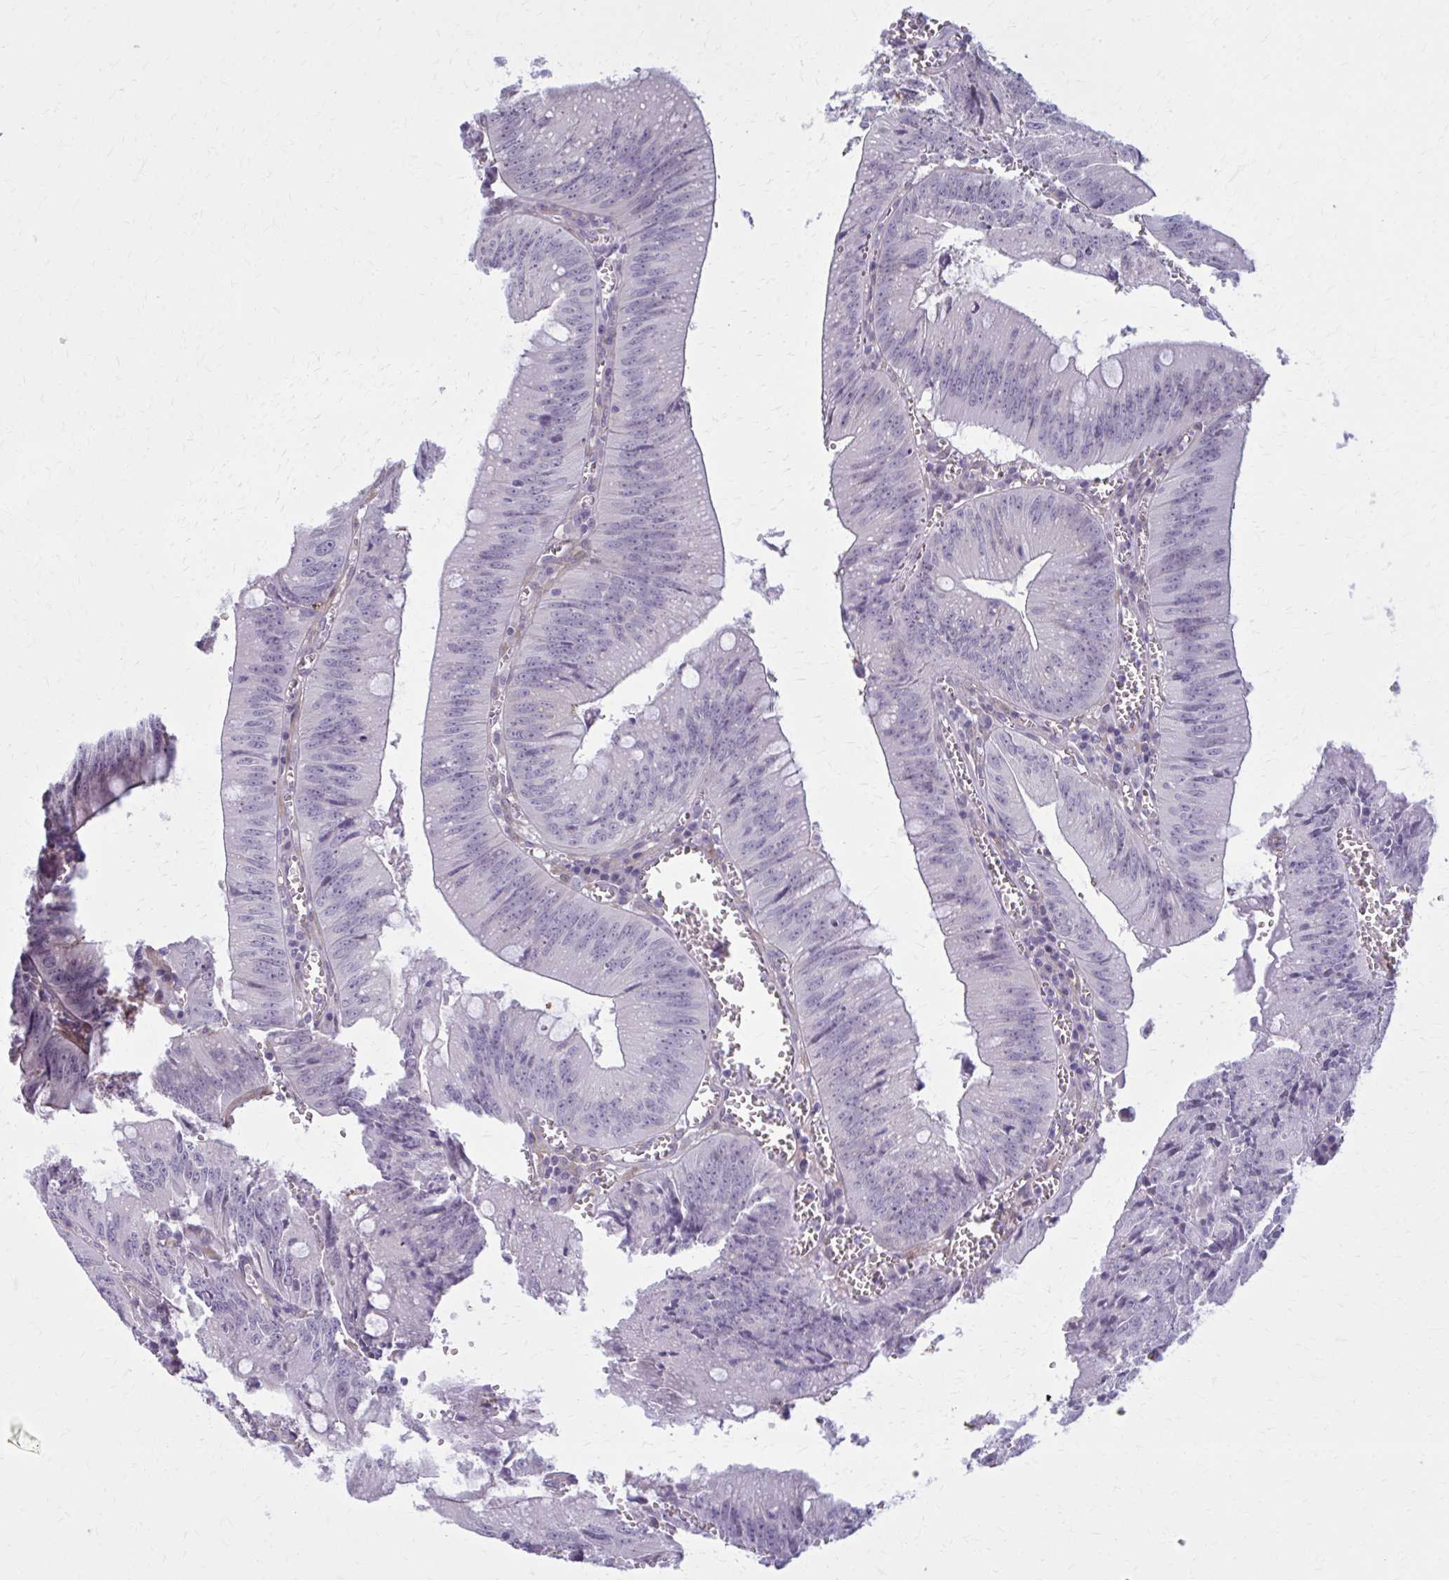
{"staining": {"intensity": "negative", "quantity": "none", "location": "none"}, "tissue": "colorectal cancer", "cell_type": "Tumor cells", "image_type": "cancer", "snomed": [{"axis": "morphology", "description": "Adenocarcinoma, NOS"}, {"axis": "topography", "description": "Rectum"}], "caption": "Immunohistochemistry image of human colorectal cancer stained for a protein (brown), which exhibits no staining in tumor cells.", "gene": "NUMBL", "patient": {"sex": "female", "age": 81}}